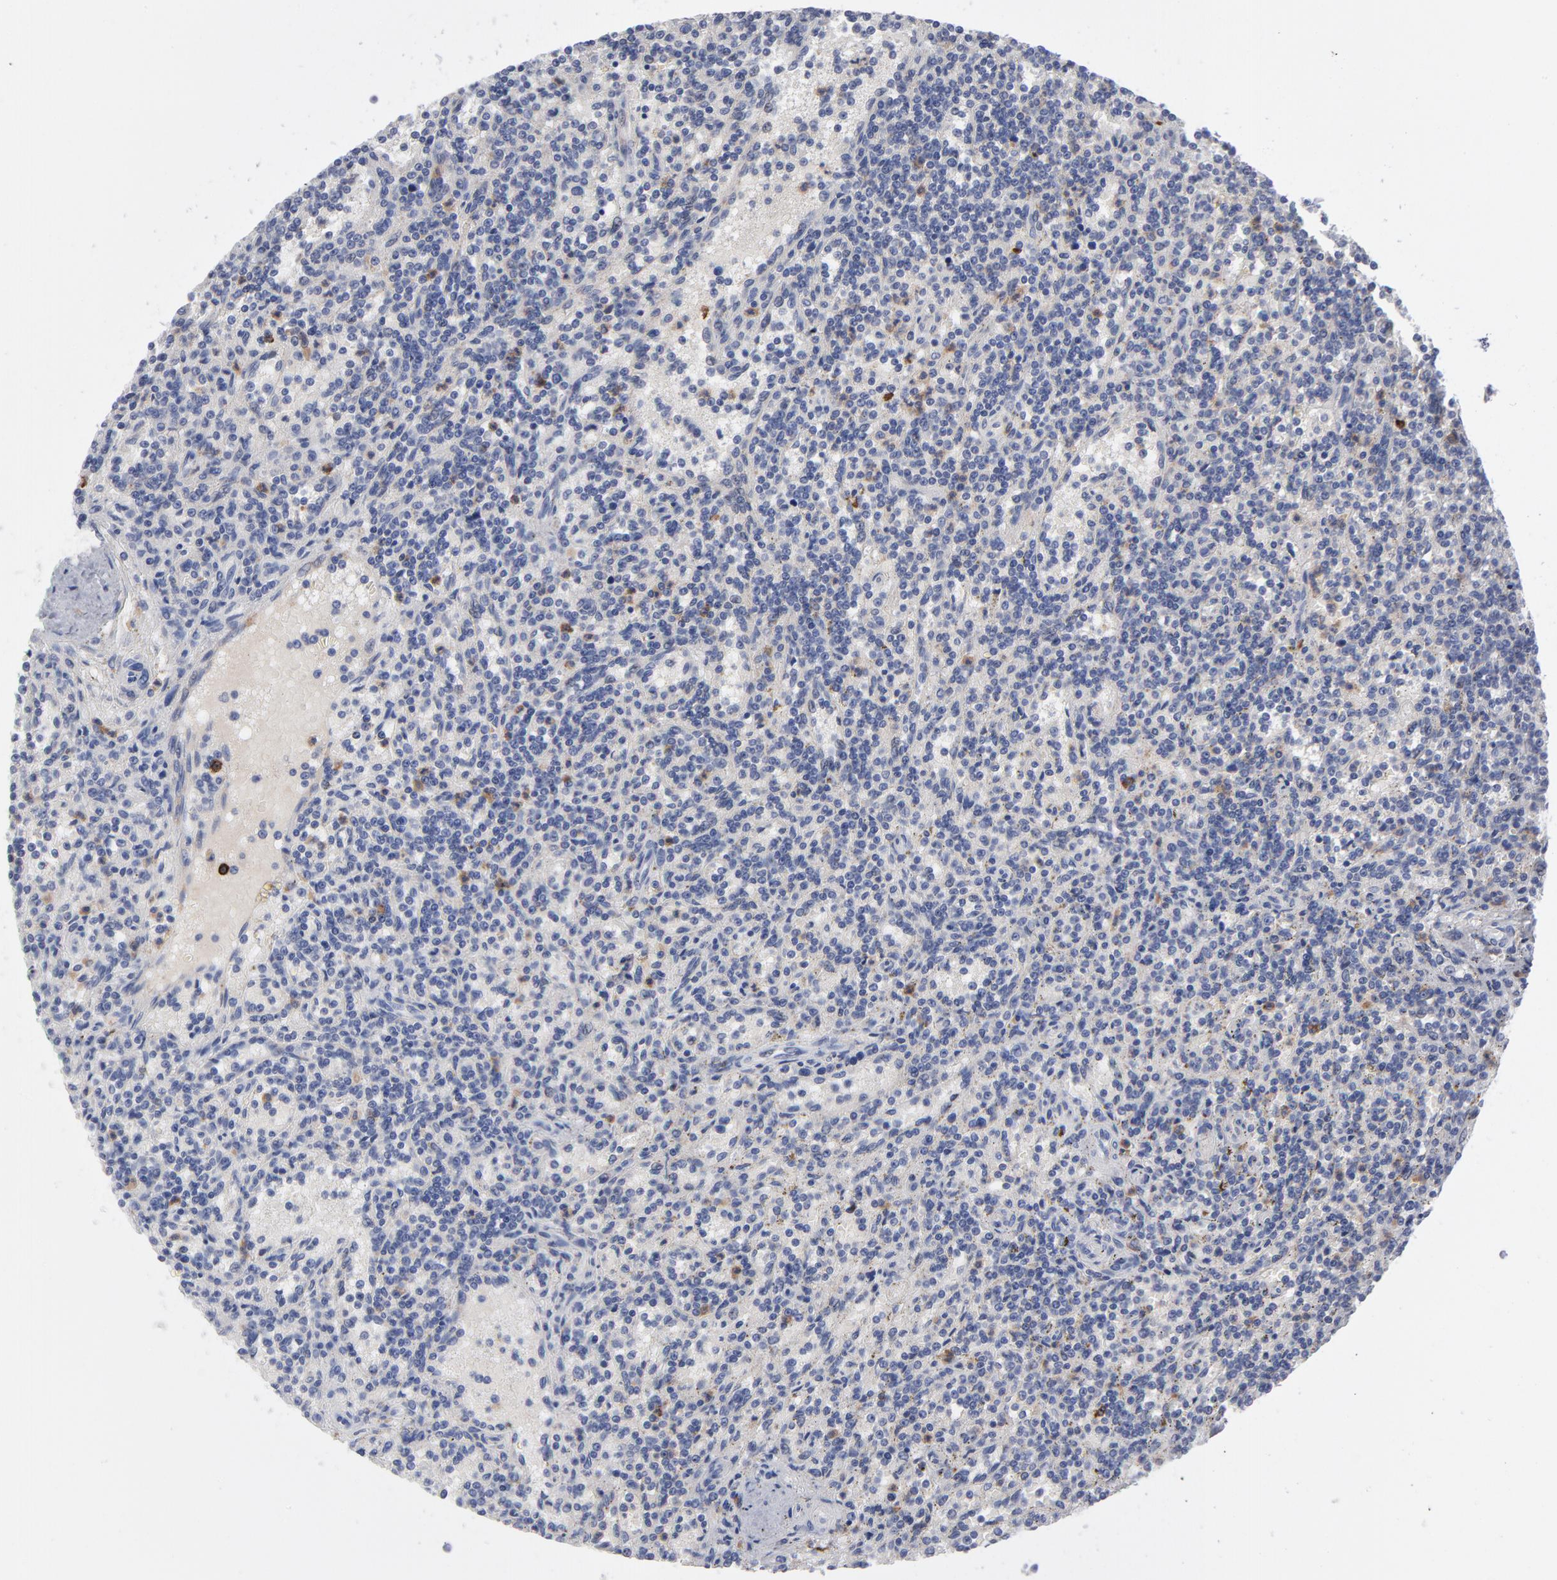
{"staining": {"intensity": "moderate", "quantity": "<25%", "location": "cytoplasmic/membranous"}, "tissue": "lymphoma", "cell_type": "Tumor cells", "image_type": "cancer", "snomed": [{"axis": "morphology", "description": "Malignant lymphoma, non-Hodgkin's type, Low grade"}, {"axis": "topography", "description": "Spleen"}], "caption": "Lymphoma stained for a protein (brown) shows moderate cytoplasmic/membranous positive expression in approximately <25% of tumor cells.", "gene": "CCR3", "patient": {"sex": "male", "age": 73}}